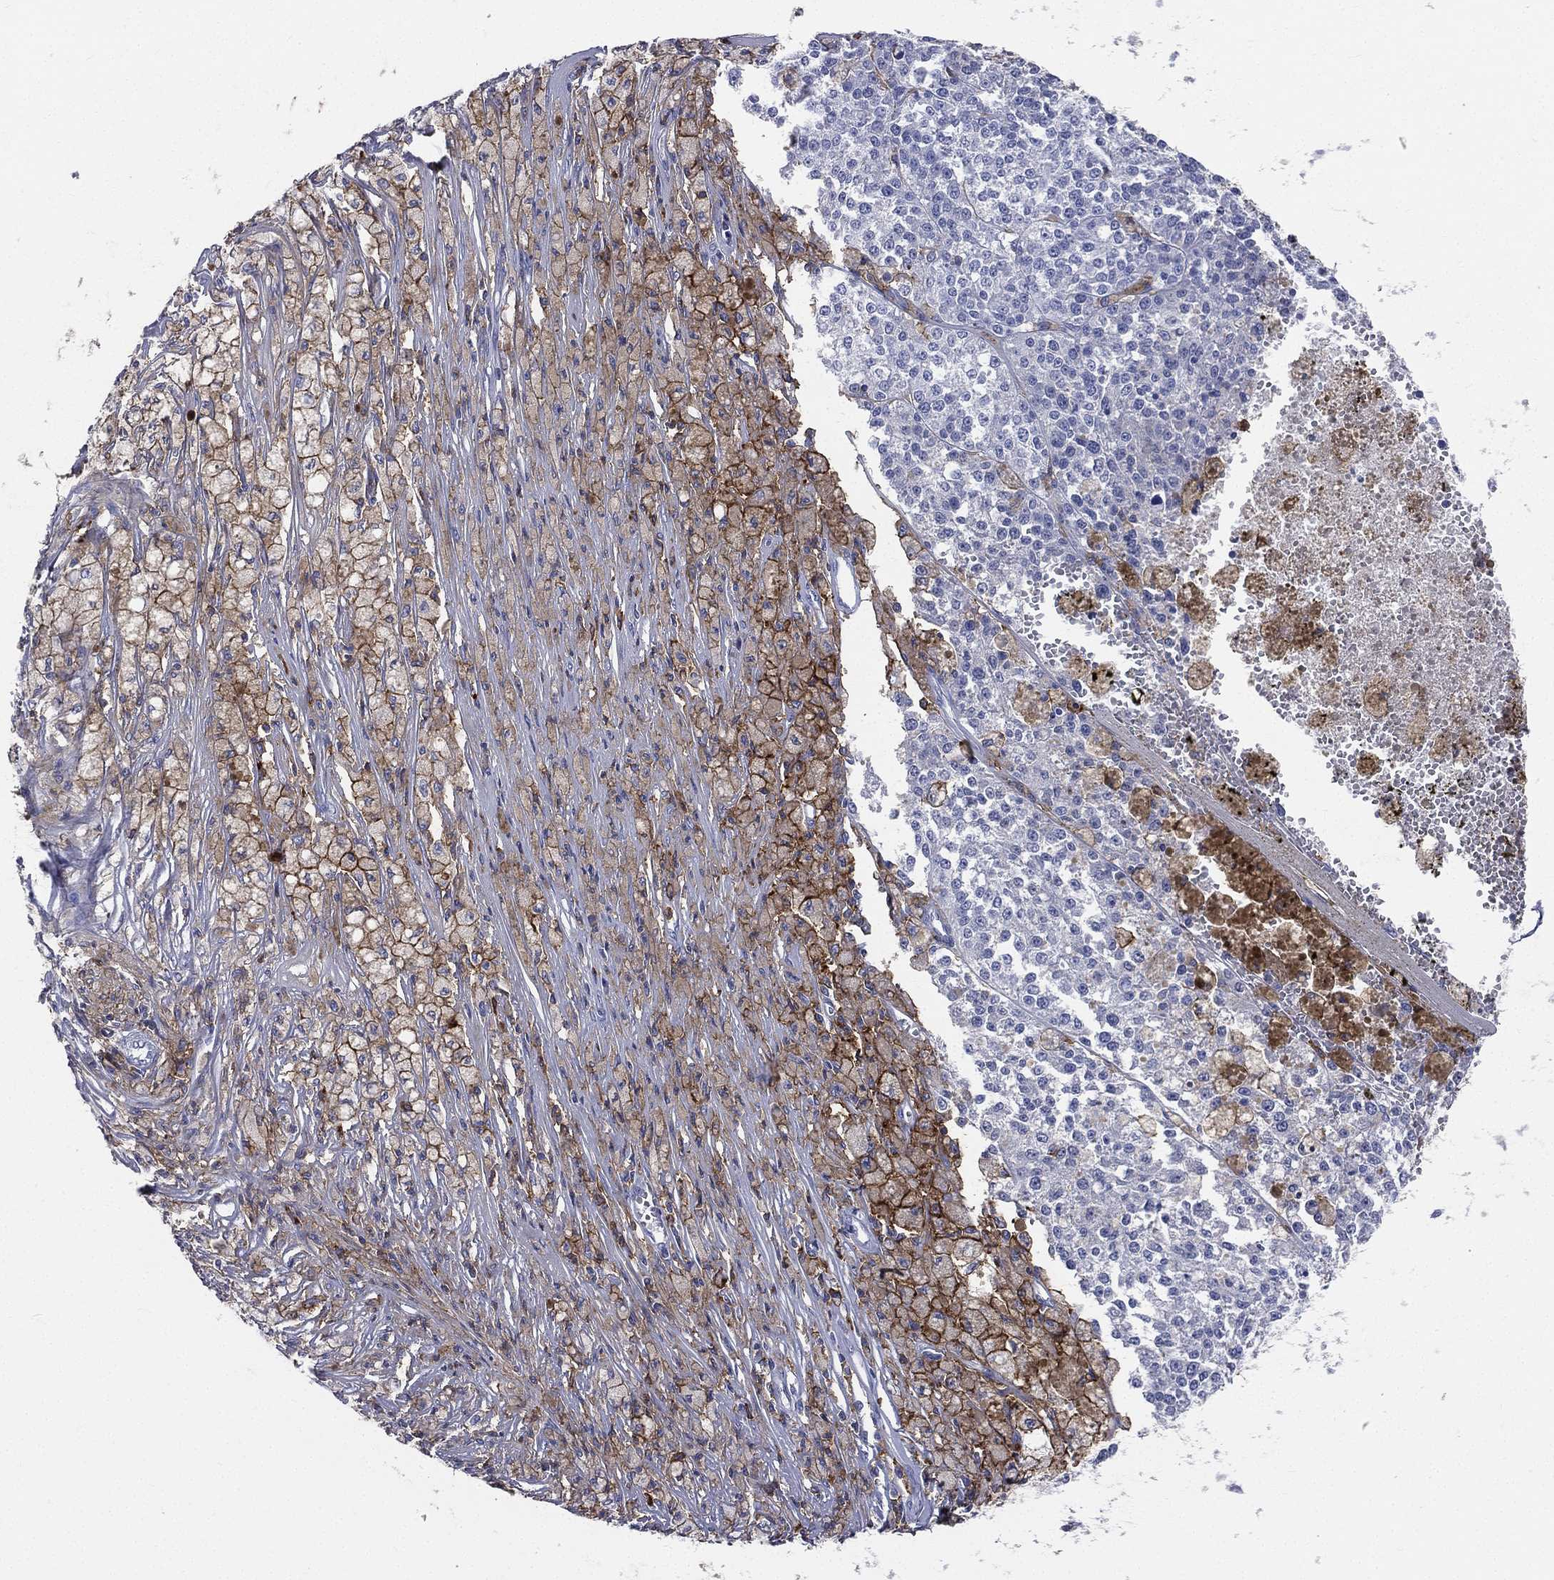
{"staining": {"intensity": "negative", "quantity": "none", "location": "none"}, "tissue": "melanoma", "cell_type": "Tumor cells", "image_type": "cancer", "snomed": [{"axis": "morphology", "description": "Malignant melanoma, Metastatic site"}, {"axis": "topography", "description": "Lymph node"}], "caption": "The immunohistochemistry histopathology image has no significant positivity in tumor cells of malignant melanoma (metastatic site) tissue. The staining was performed using DAB (3,3'-diaminobenzidine) to visualize the protein expression in brown, while the nuclei were stained in blue with hematoxylin (Magnification: 20x).", "gene": "CD33", "patient": {"sex": "female", "age": 64}}